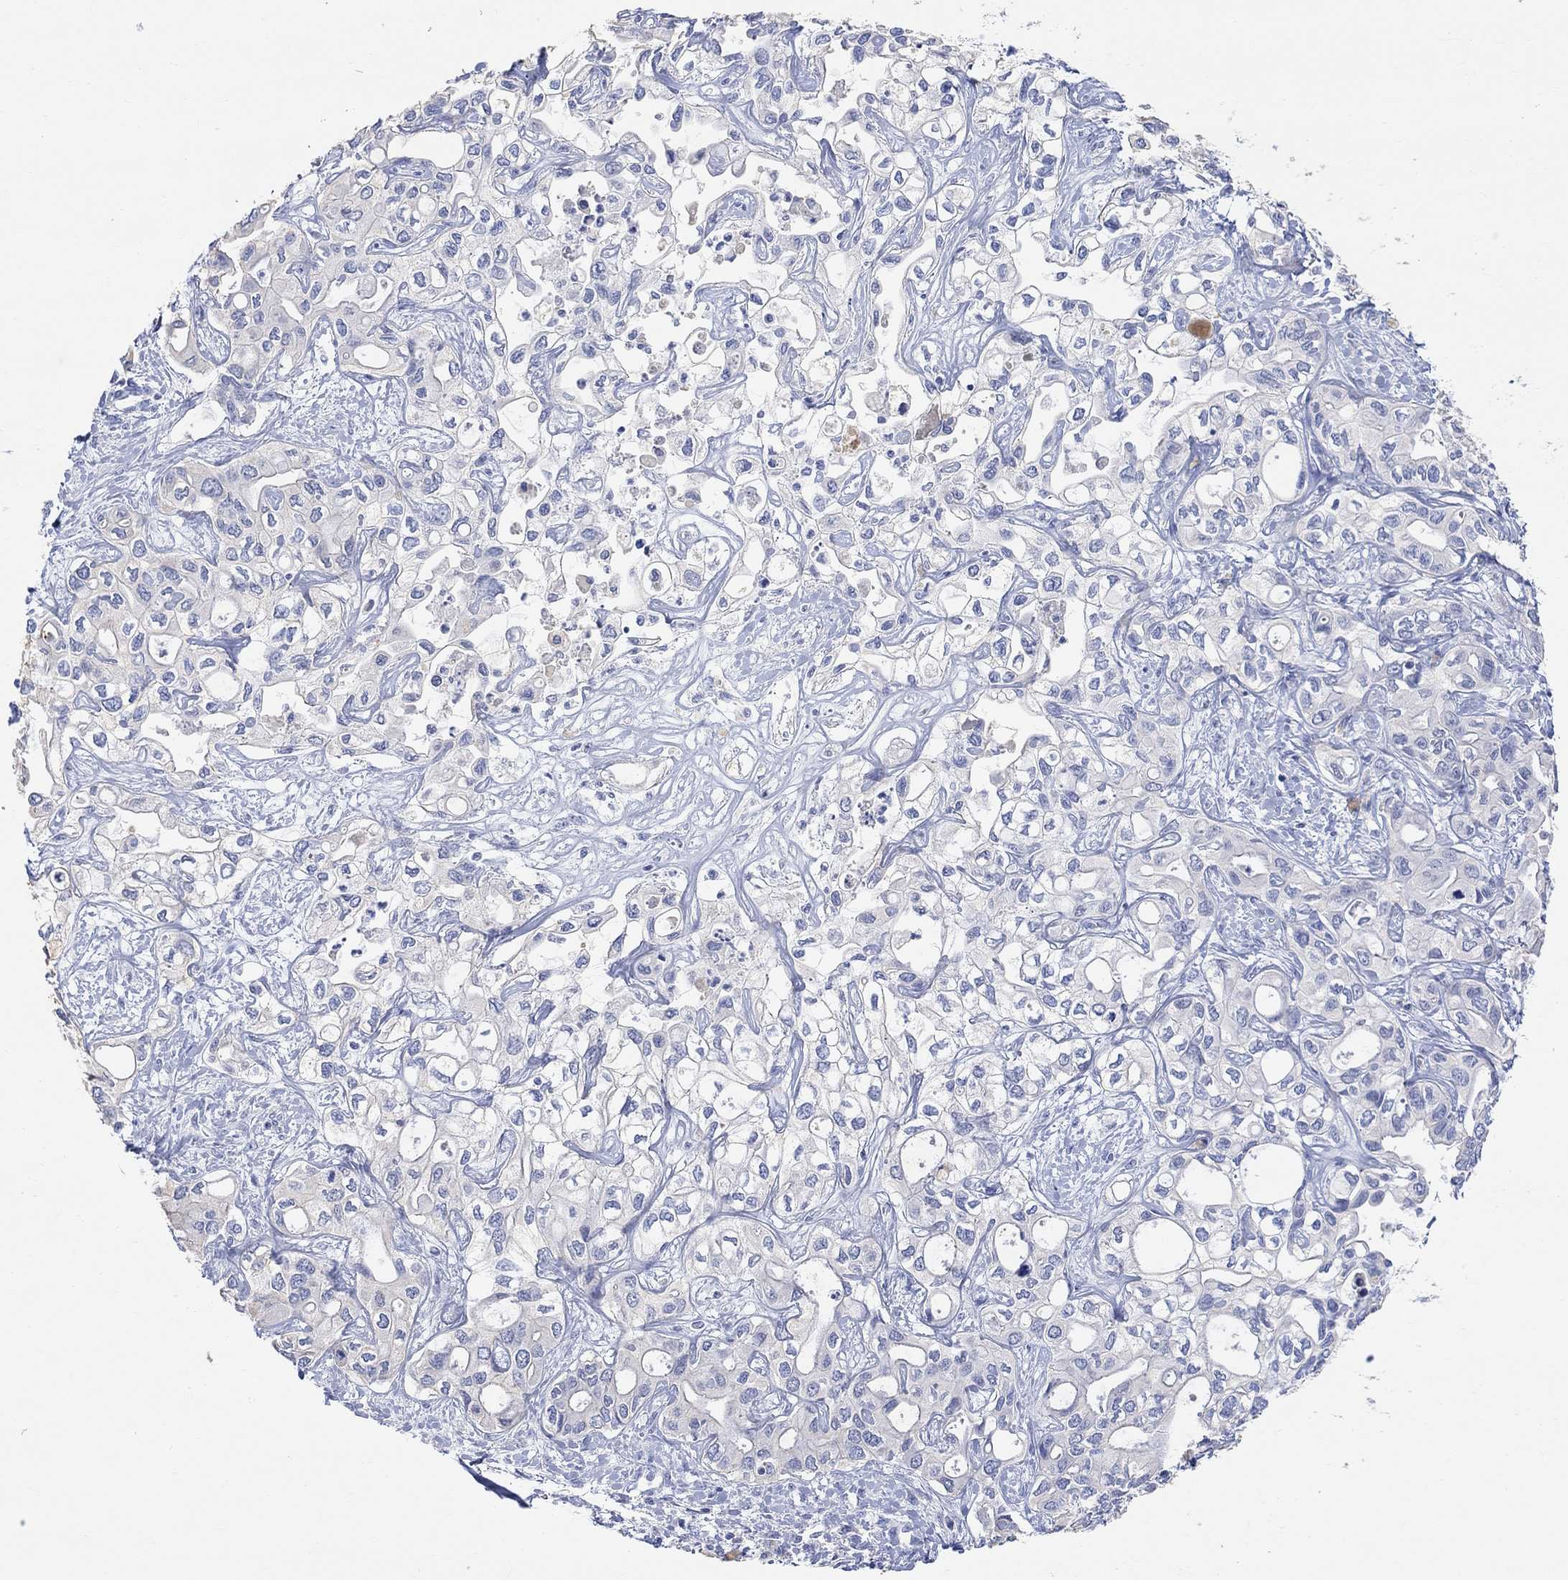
{"staining": {"intensity": "negative", "quantity": "none", "location": "none"}, "tissue": "liver cancer", "cell_type": "Tumor cells", "image_type": "cancer", "snomed": [{"axis": "morphology", "description": "Cholangiocarcinoma"}, {"axis": "topography", "description": "Liver"}], "caption": "IHC image of neoplastic tissue: human liver cholangiocarcinoma stained with DAB exhibits no significant protein staining in tumor cells.", "gene": "TYR", "patient": {"sex": "female", "age": 64}}